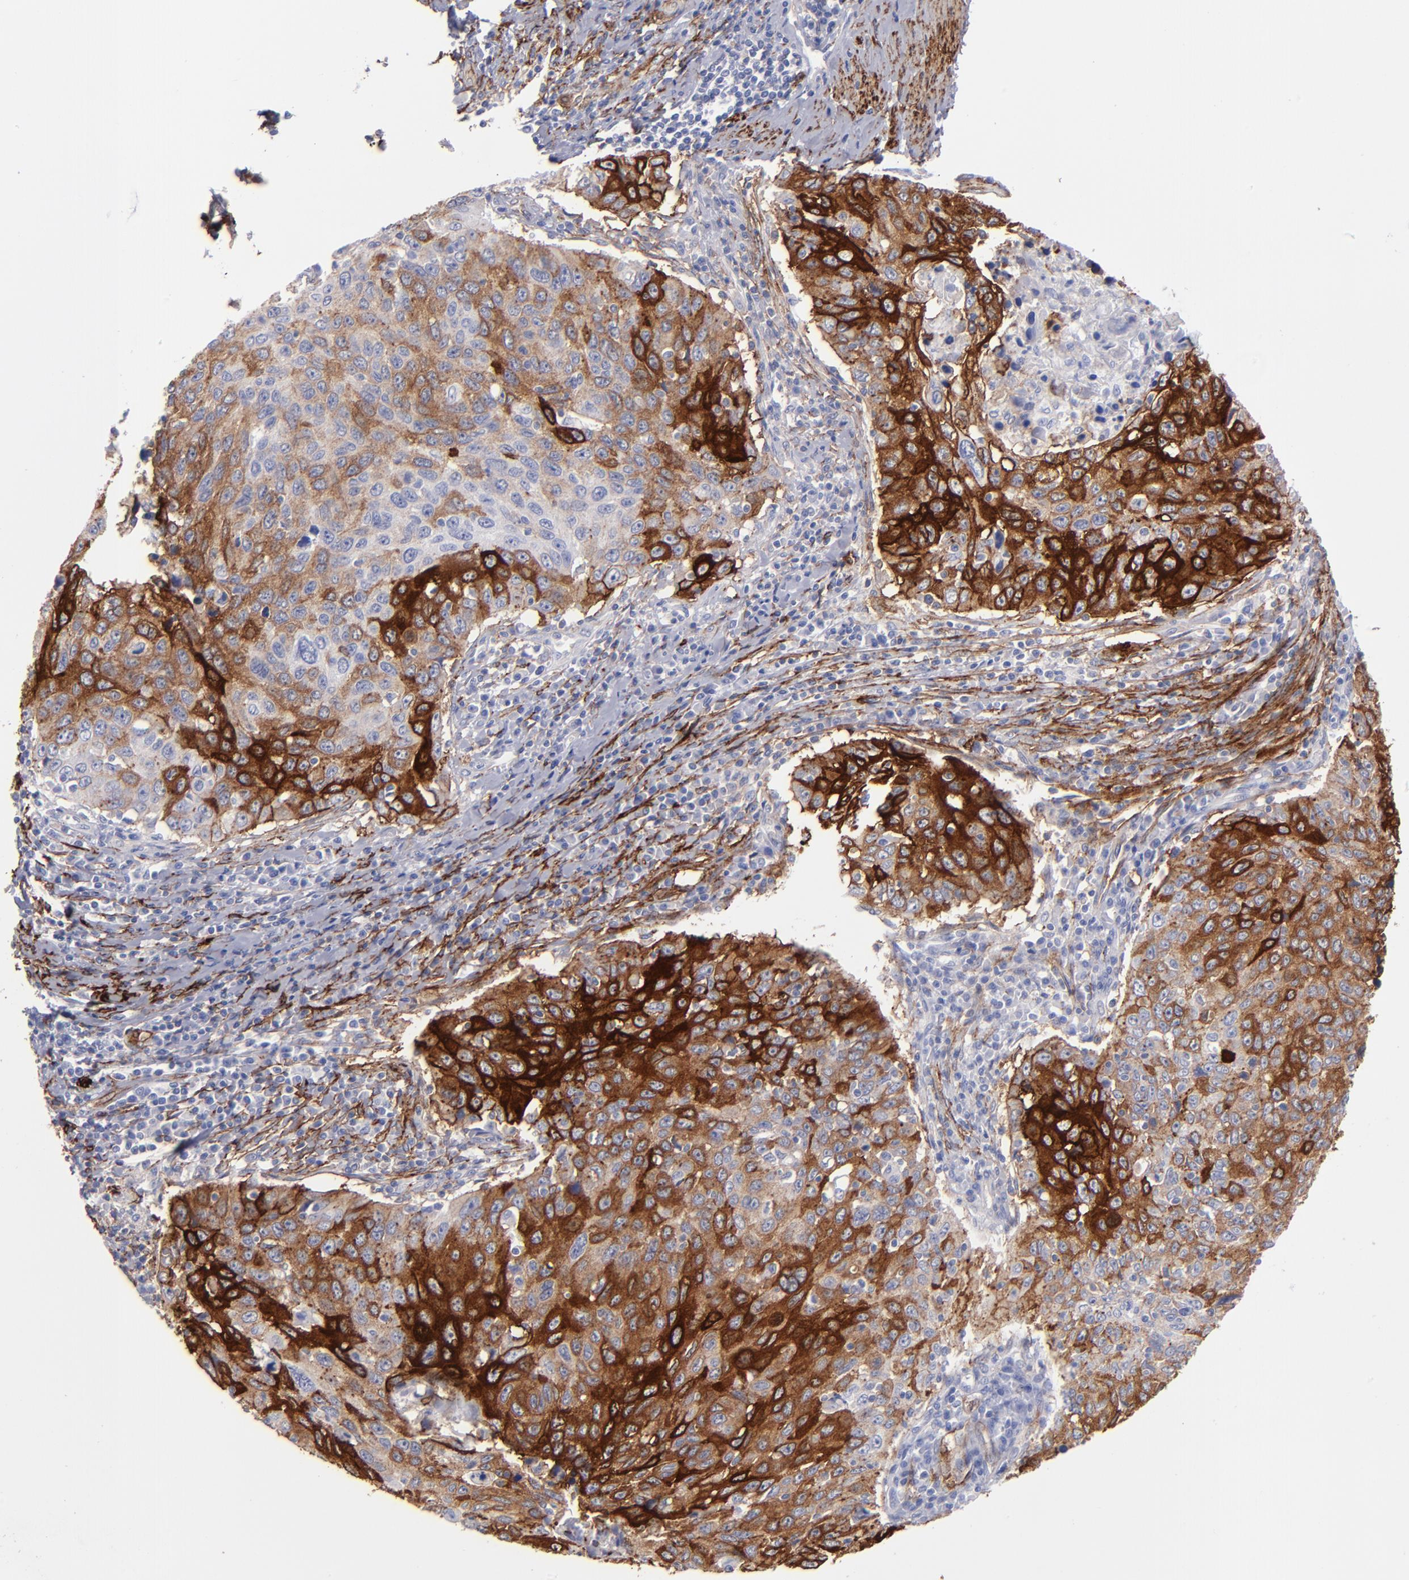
{"staining": {"intensity": "strong", "quantity": "25%-75%", "location": "cytoplasmic/membranous"}, "tissue": "cervical cancer", "cell_type": "Tumor cells", "image_type": "cancer", "snomed": [{"axis": "morphology", "description": "Squamous cell carcinoma, NOS"}, {"axis": "topography", "description": "Cervix"}], "caption": "High-magnification brightfield microscopy of cervical cancer (squamous cell carcinoma) stained with DAB (brown) and counterstained with hematoxylin (blue). tumor cells exhibit strong cytoplasmic/membranous positivity is identified in about25%-75% of cells. (IHC, brightfield microscopy, high magnification).", "gene": "AHNAK2", "patient": {"sex": "female", "age": 53}}